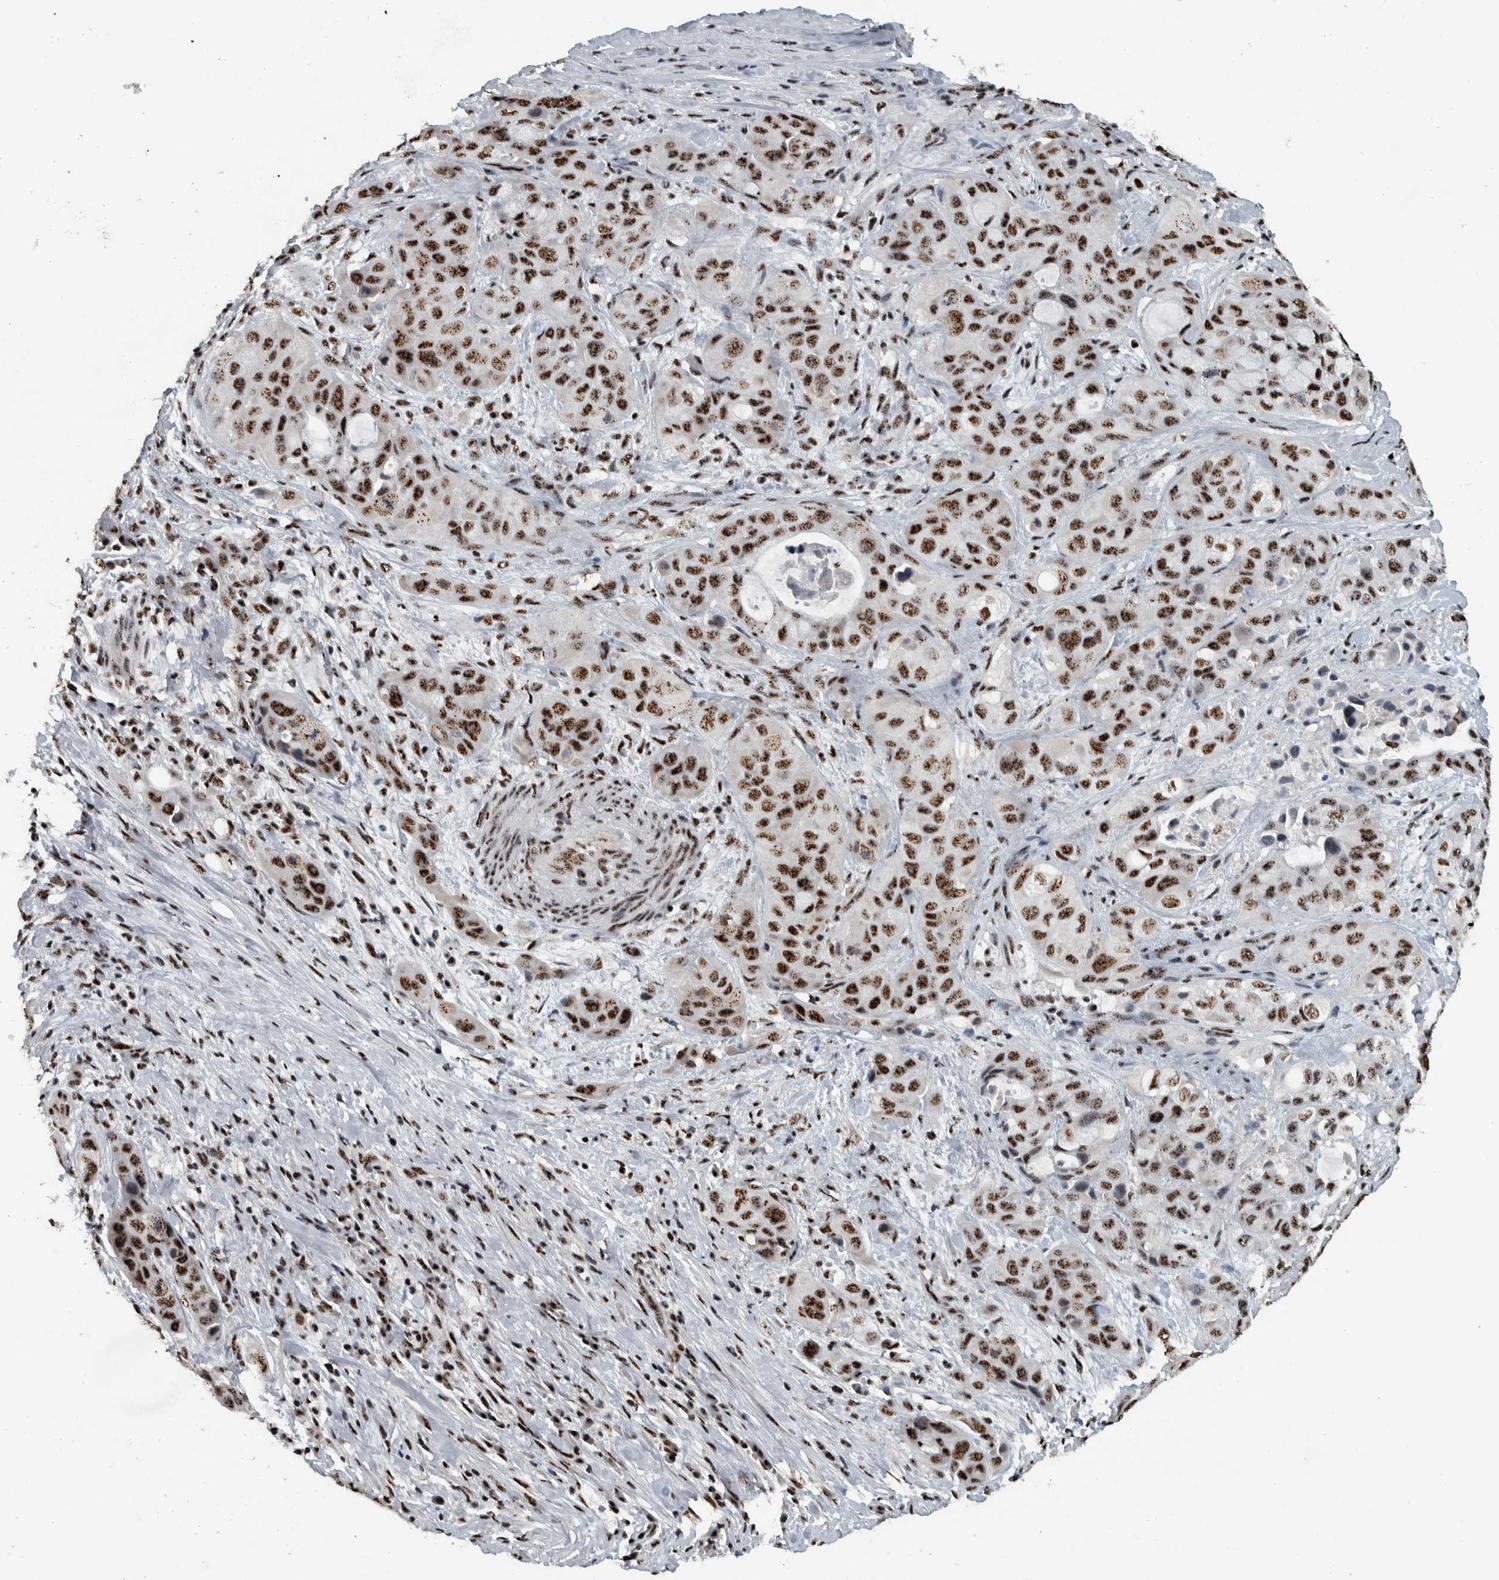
{"staining": {"intensity": "strong", "quantity": ">75%", "location": "nuclear"}, "tissue": "pancreatic cancer", "cell_type": "Tumor cells", "image_type": "cancer", "snomed": [{"axis": "morphology", "description": "Adenocarcinoma, NOS"}, {"axis": "topography", "description": "Pancreas"}], "caption": "DAB immunohistochemical staining of pancreatic cancer reveals strong nuclear protein positivity in about >75% of tumor cells.", "gene": "SON", "patient": {"sex": "male", "age": 53}}